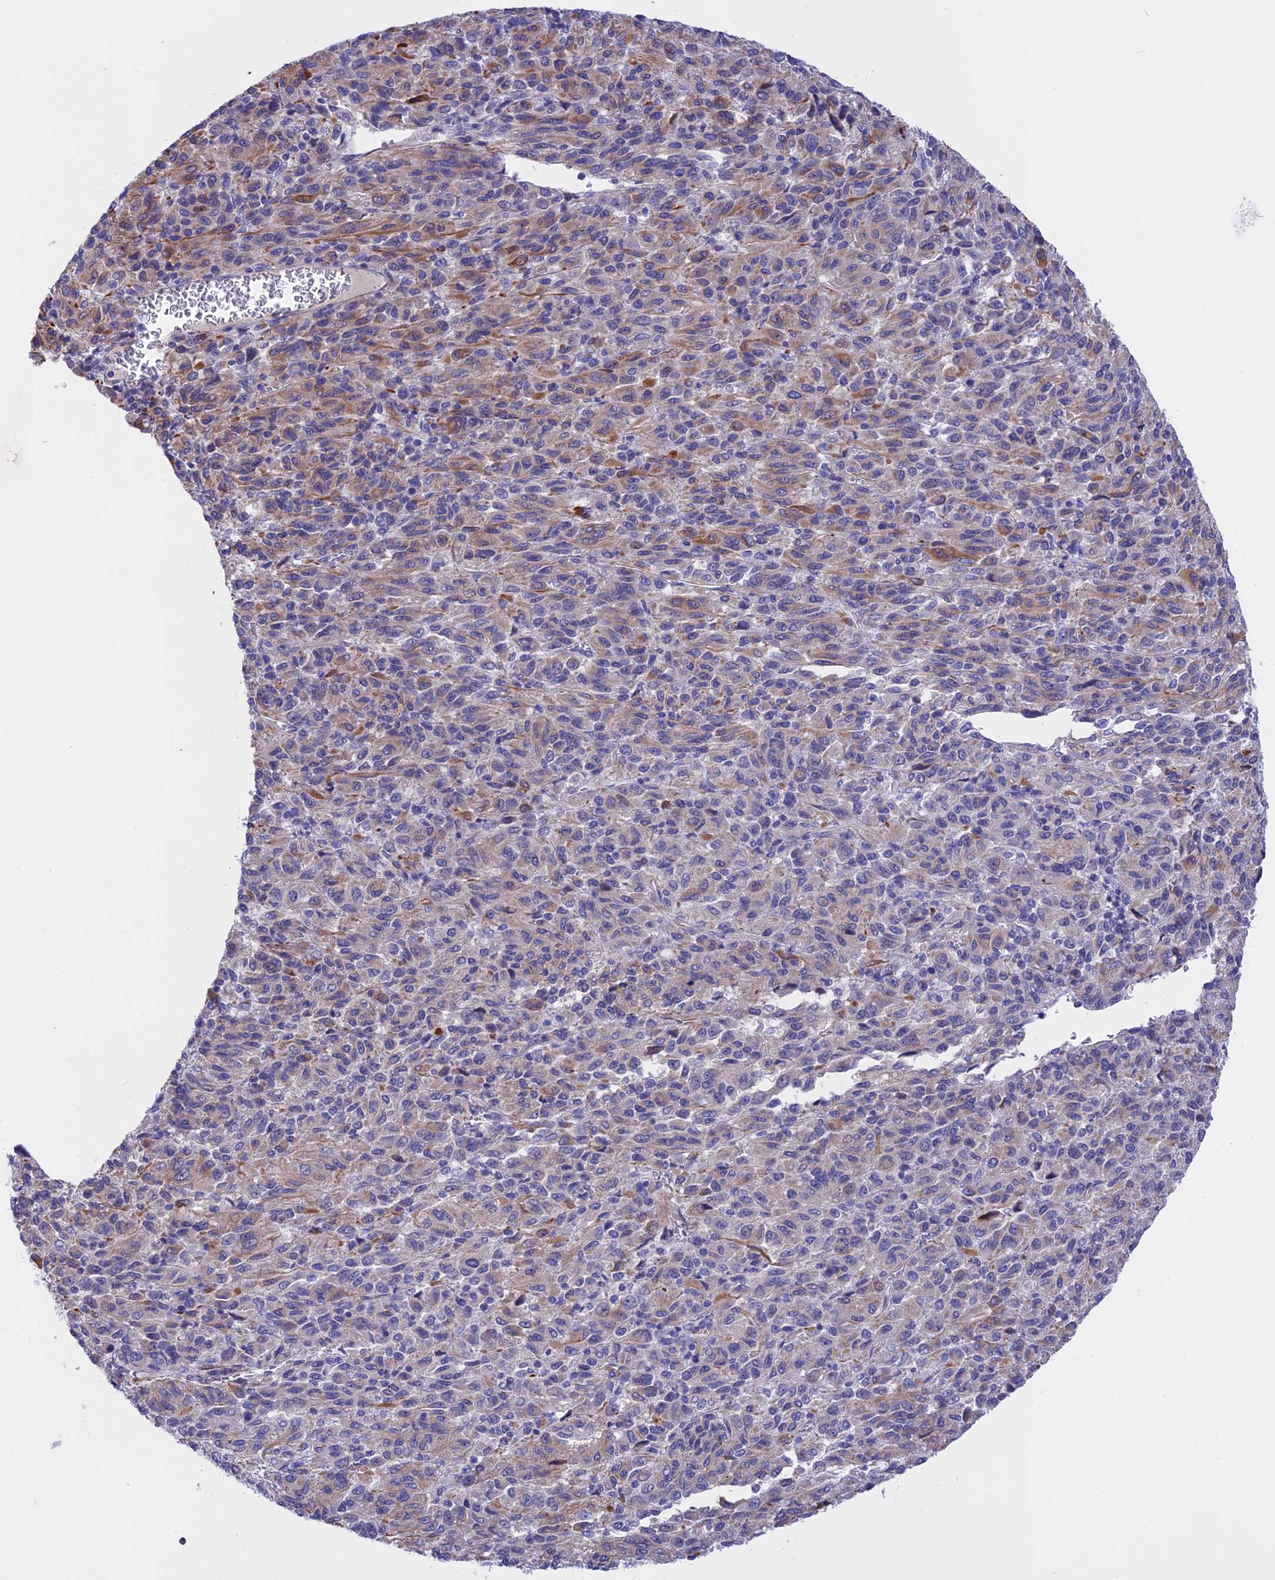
{"staining": {"intensity": "negative", "quantity": "none", "location": "none"}, "tissue": "melanoma", "cell_type": "Tumor cells", "image_type": "cancer", "snomed": [{"axis": "morphology", "description": "Malignant melanoma, Metastatic site"}, {"axis": "topography", "description": "Lung"}], "caption": "The micrograph reveals no significant positivity in tumor cells of melanoma.", "gene": "TMEM138", "patient": {"sex": "male", "age": 64}}